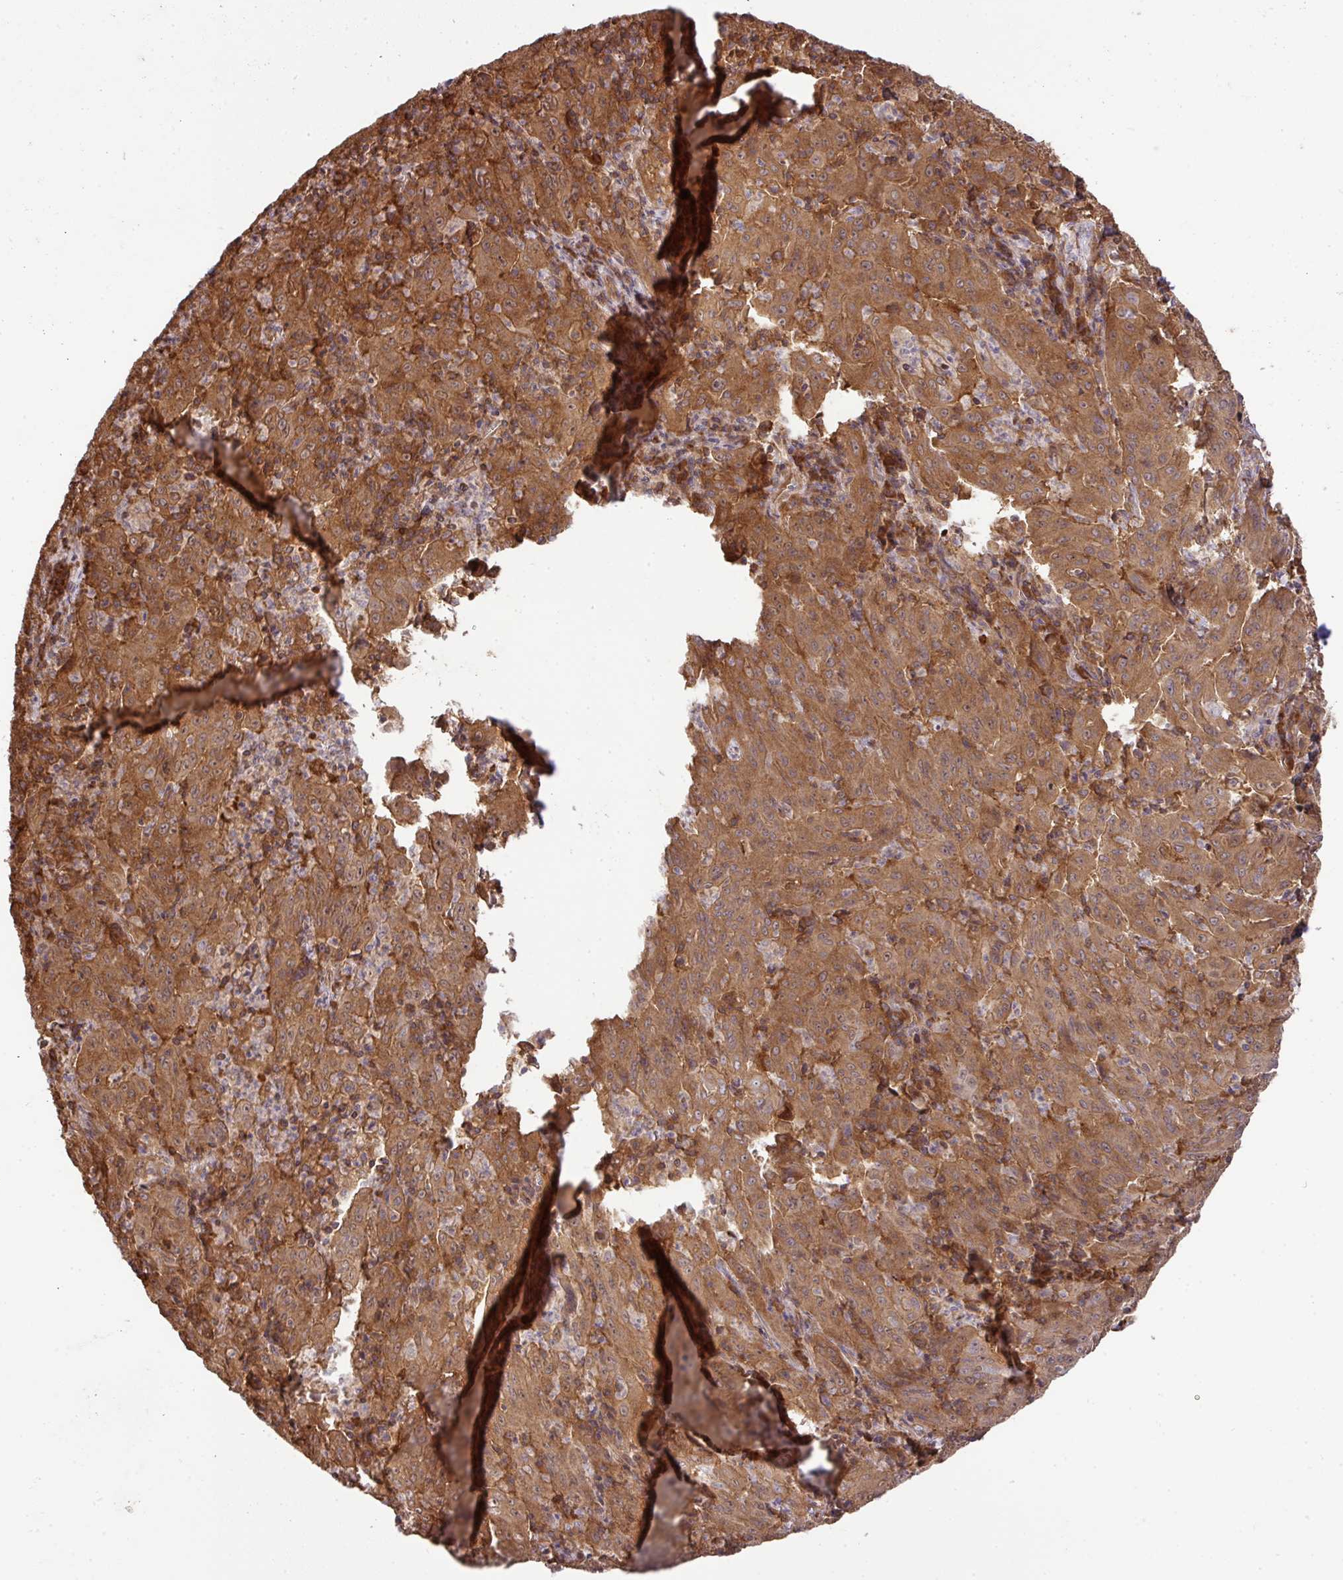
{"staining": {"intensity": "moderate", "quantity": ">75%", "location": "cytoplasmic/membranous"}, "tissue": "pancreatic cancer", "cell_type": "Tumor cells", "image_type": "cancer", "snomed": [{"axis": "morphology", "description": "Adenocarcinoma, NOS"}, {"axis": "topography", "description": "Pancreas"}], "caption": "Pancreatic adenocarcinoma stained with immunohistochemistry reveals moderate cytoplasmic/membranous expression in about >75% of tumor cells.", "gene": "GSPT1", "patient": {"sex": "male", "age": 63}}